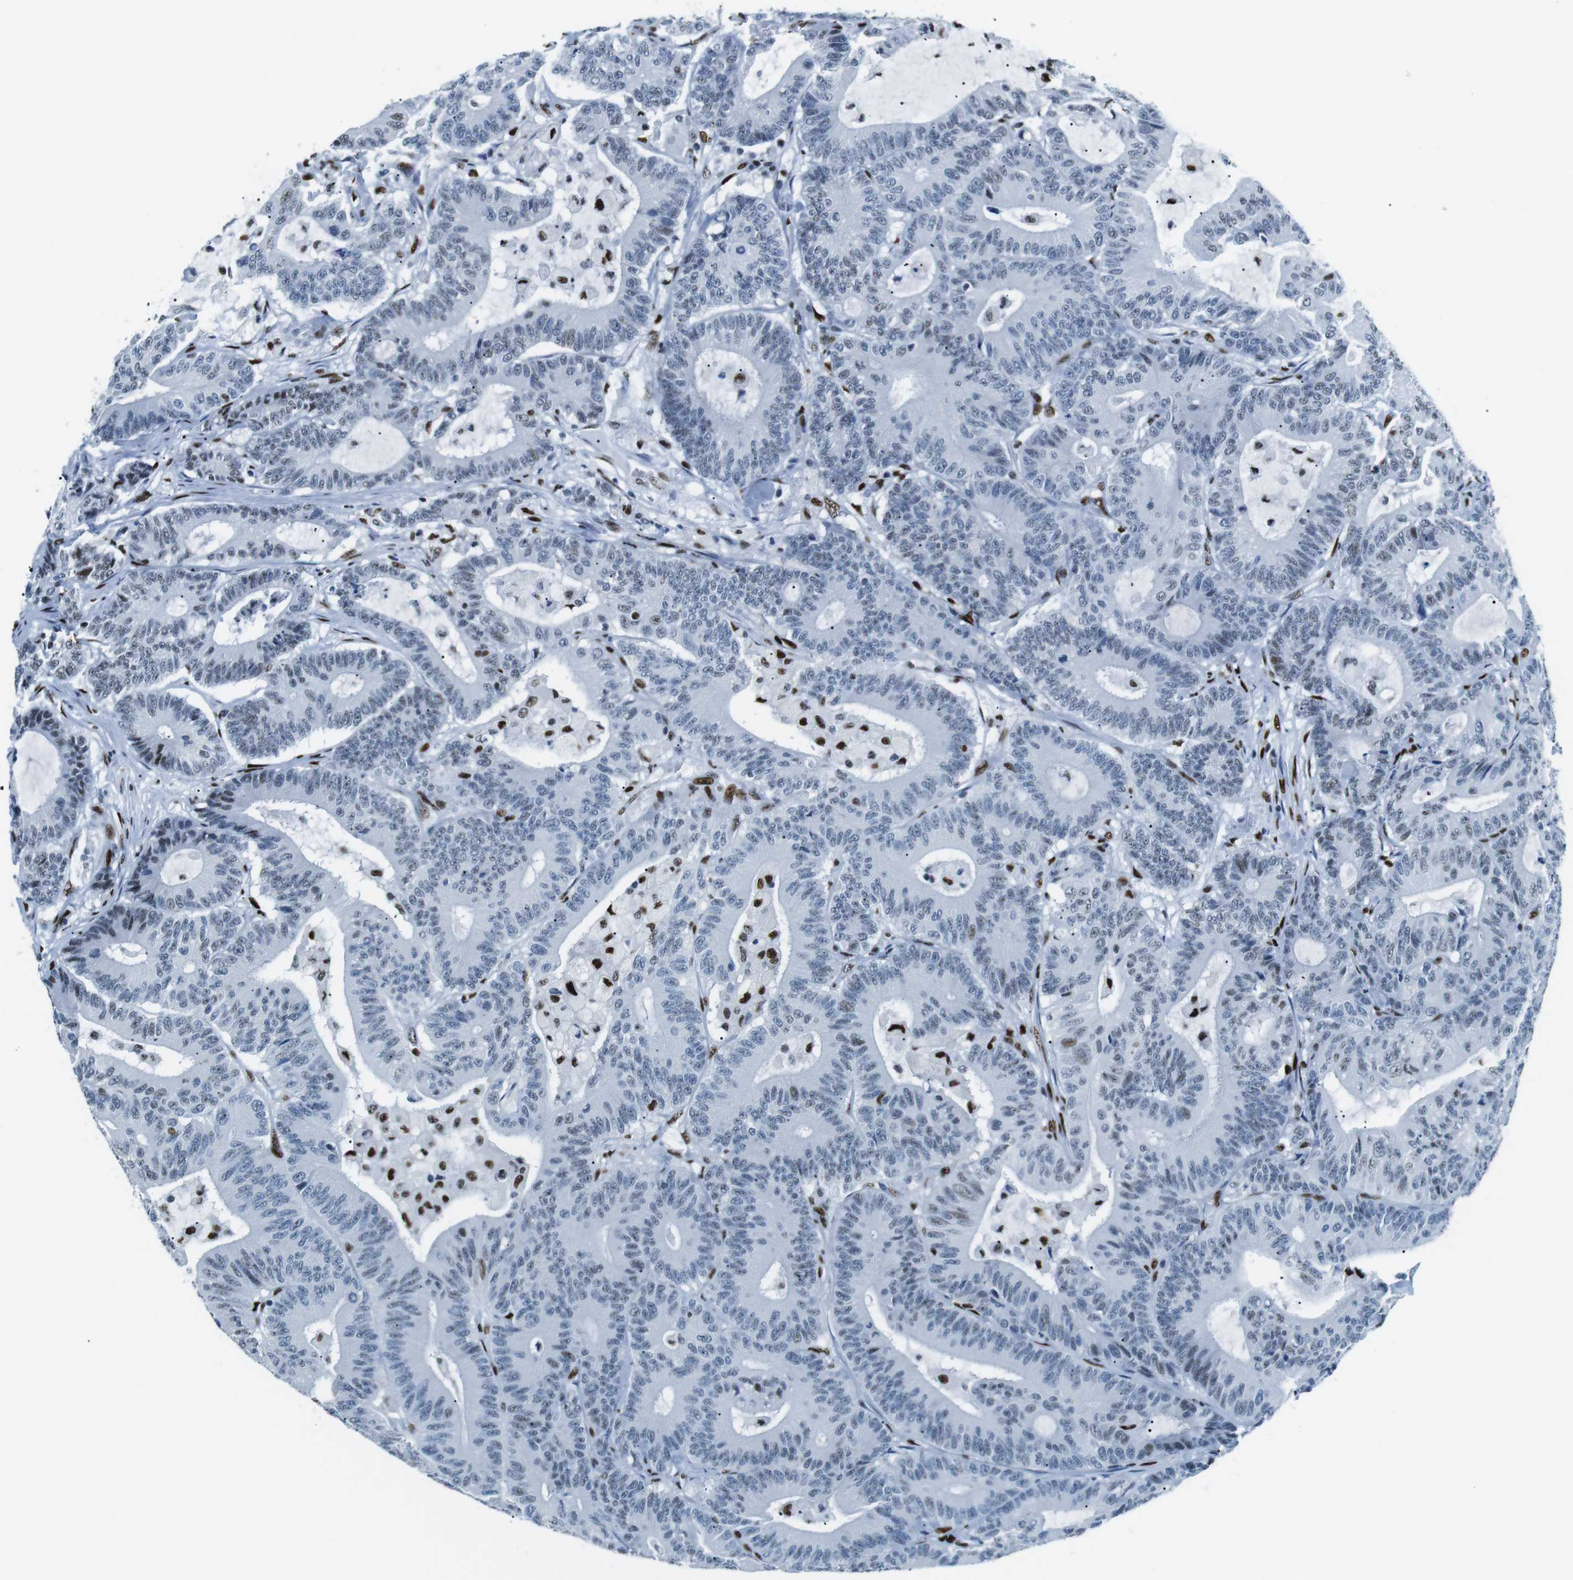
{"staining": {"intensity": "weak", "quantity": "<25%", "location": "nuclear"}, "tissue": "colorectal cancer", "cell_type": "Tumor cells", "image_type": "cancer", "snomed": [{"axis": "morphology", "description": "Adenocarcinoma, NOS"}, {"axis": "topography", "description": "Colon"}], "caption": "Immunohistochemistry (IHC) of colorectal cancer exhibits no staining in tumor cells.", "gene": "PML", "patient": {"sex": "female", "age": 84}}